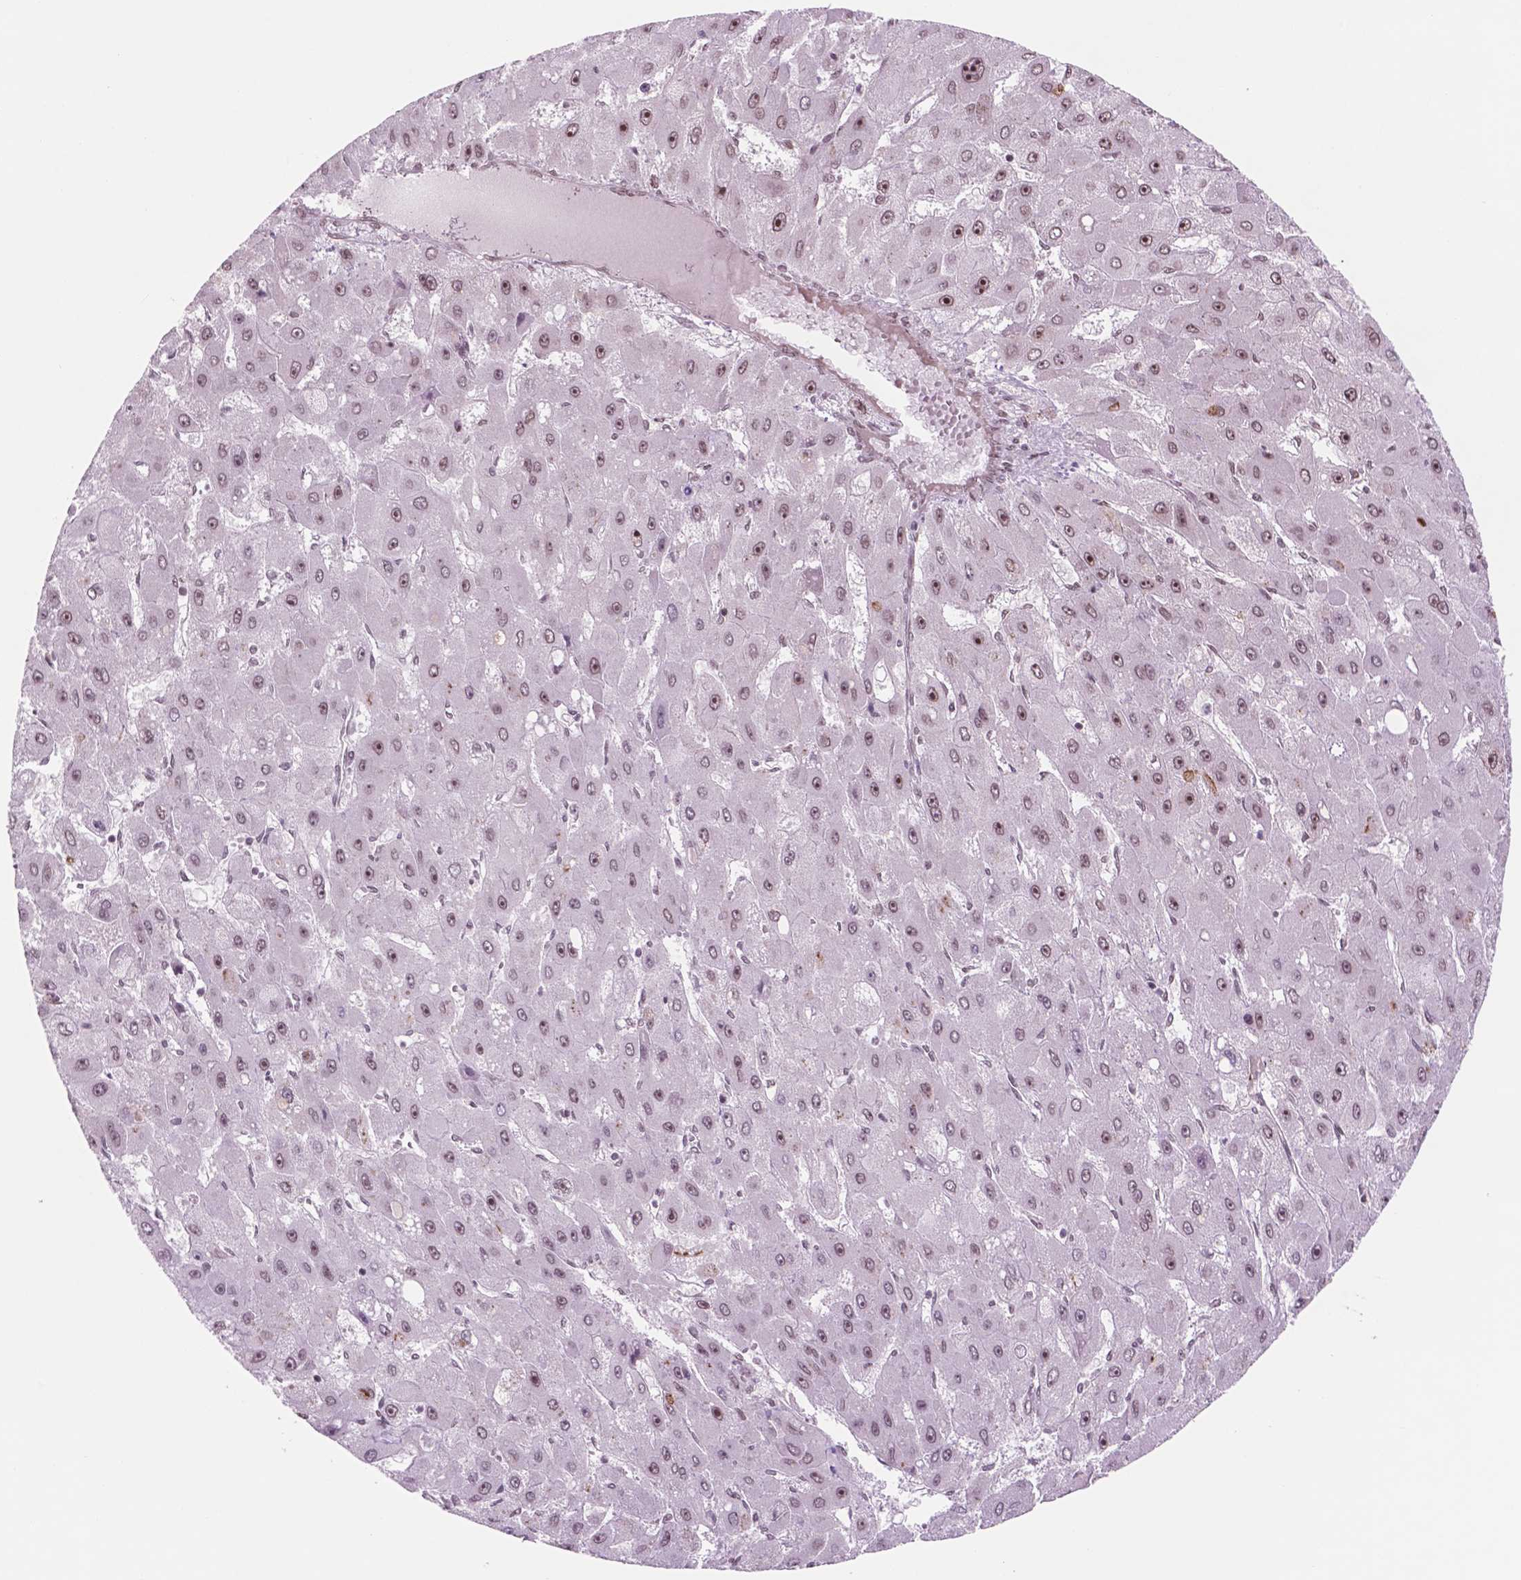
{"staining": {"intensity": "moderate", "quantity": ">75%", "location": "nuclear"}, "tissue": "liver cancer", "cell_type": "Tumor cells", "image_type": "cancer", "snomed": [{"axis": "morphology", "description": "Carcinoma, Hepatocellular, NOS"}, {"axis": "topography", "description": "Liver"}], "caption": "Protein expression analysis of human hepatocellular carcinoma (liver) reveals moderate nuclear positivity in about >75% of tumor cells.", "gene": "POLR2E", "patient": {"sex": "female", "age": 25}}